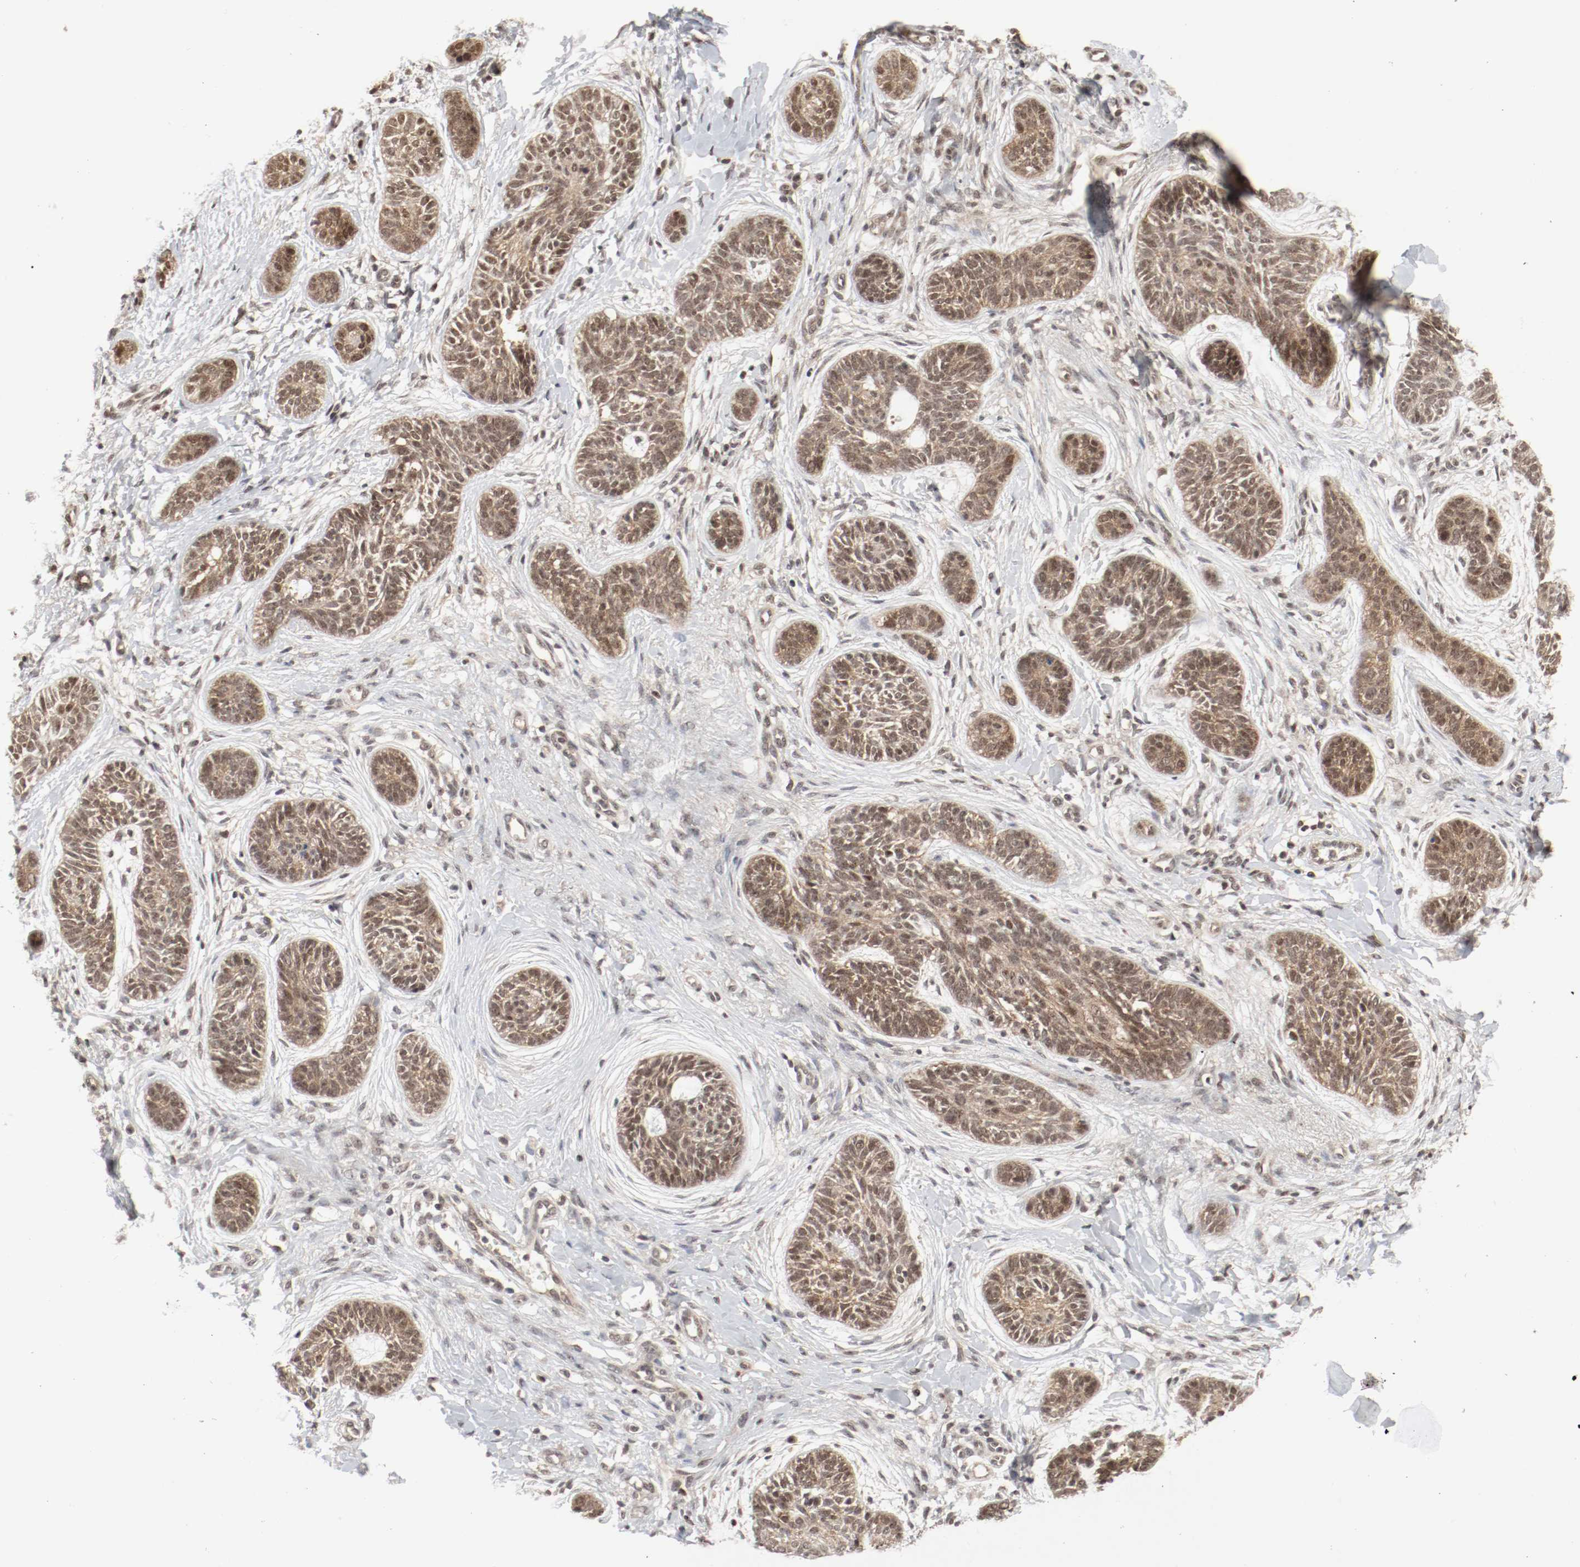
{"staining": {"intensity": "moderate", "quantity": ">75%", "location": "cytoplasmic/membranous,nuclear"}, "tissue": "skin cancer", "cell_type": "Tumor cells", "image_type": "cancer", "snomed": [{"axis": "morphology", "description": "Normal tissue, NOS"}, {"axis": "morphology", "description": "Basal cell carcinoma"}, {"axis": "topography", "description": "Skin"}], "caption": "Skin cancer tissue demonstrates moderate cytoplasmic/membranous and nuclear positivity in about >75% of tumor cells", "gene": "CSNK2B", "patient": {"sex": "male", "age": 63}}